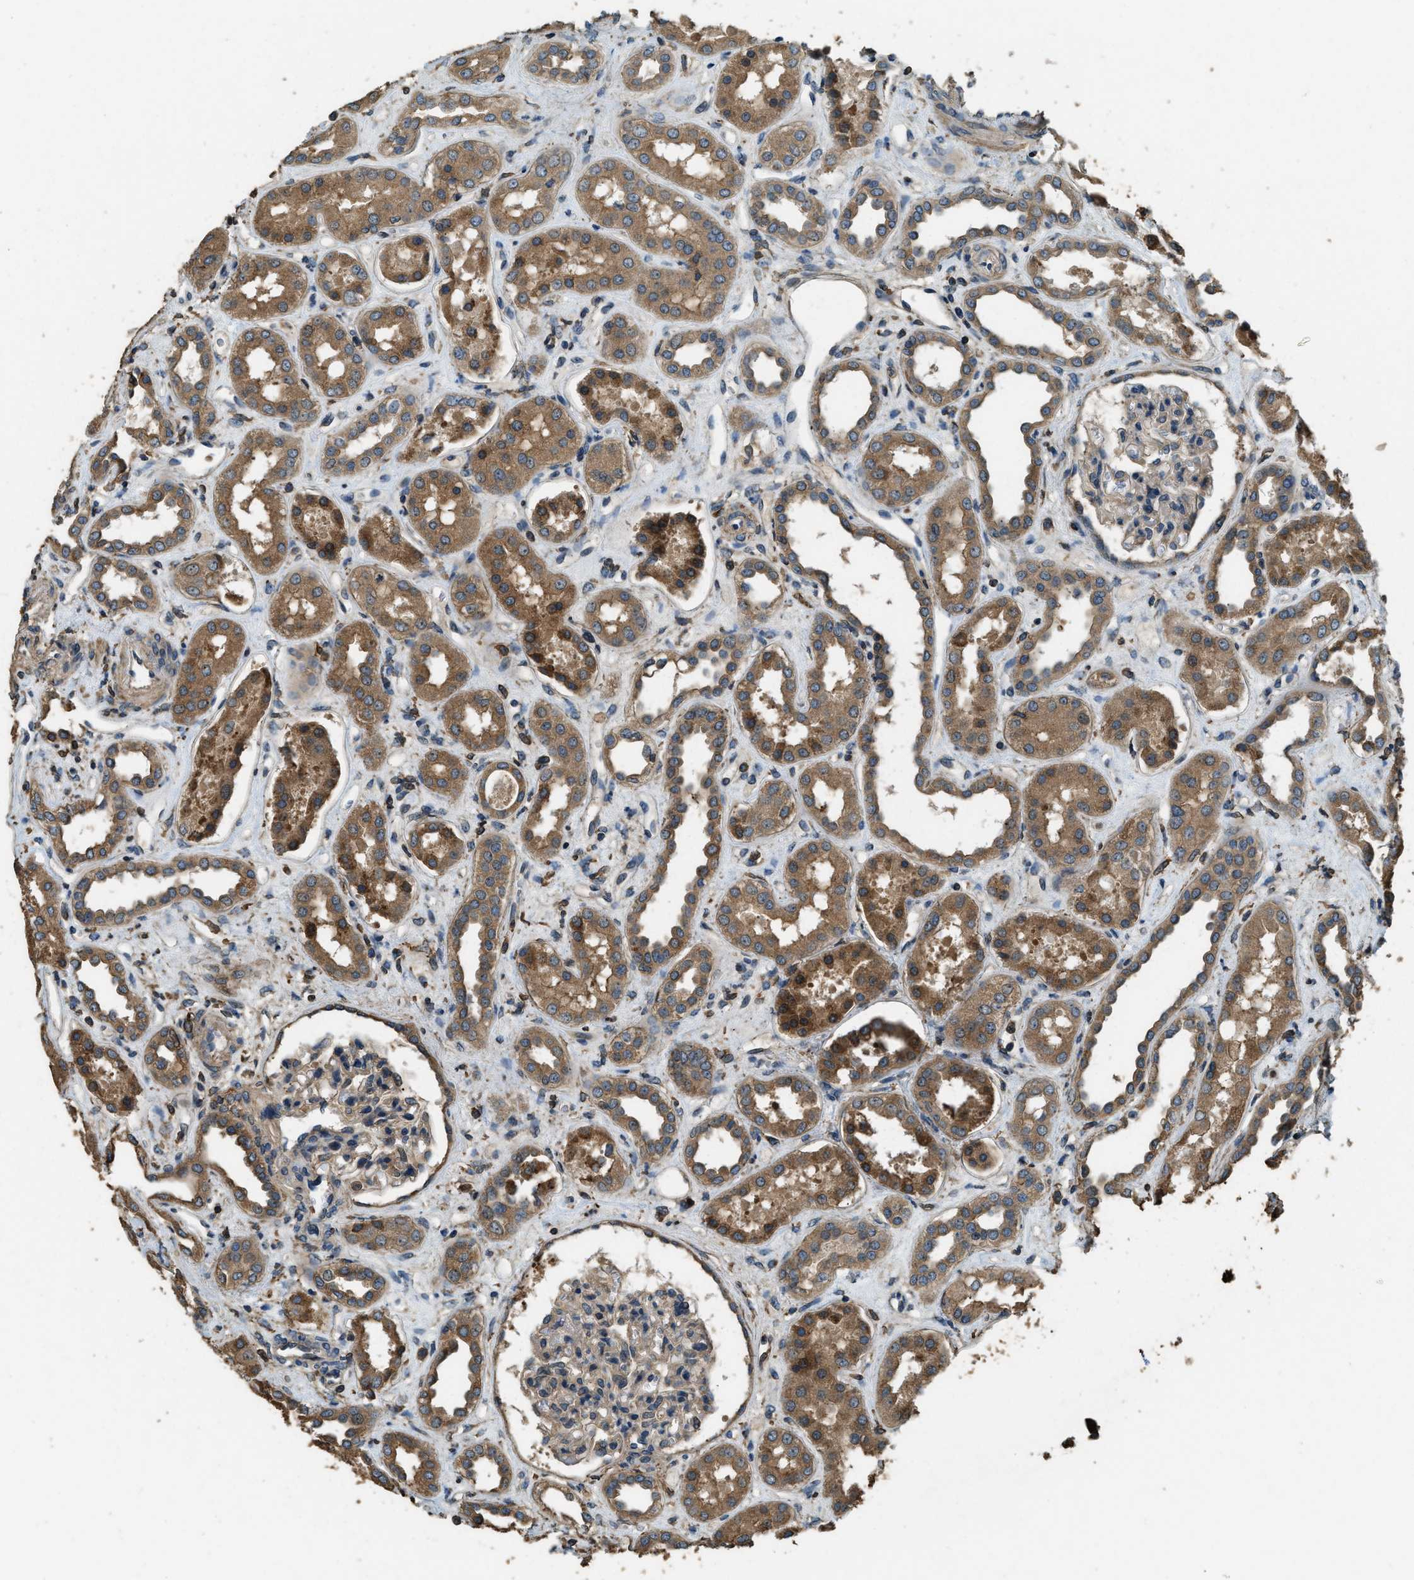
{"staining": {"intensity": "weak", "quantity": "25%-75%", "location": "cytoplasmic/membranous"}, "tissue": "kidney", "cell_type": "Cells in glomeruli", "image_type": "normal", "snomed": [{"axis": "morphology", "description": "Normal tissue, NOS"}, {"axis": "topography", "description": "Kidney"}], "caption": "Brown immunohistochemical staining in benign human kidney demonstrates weak cytoplasmic/membranous expression in about 25%-75% of cells in glomeruli.", "gene": "ERGIC1", "patient": {"sex": "male", "age": 59}}